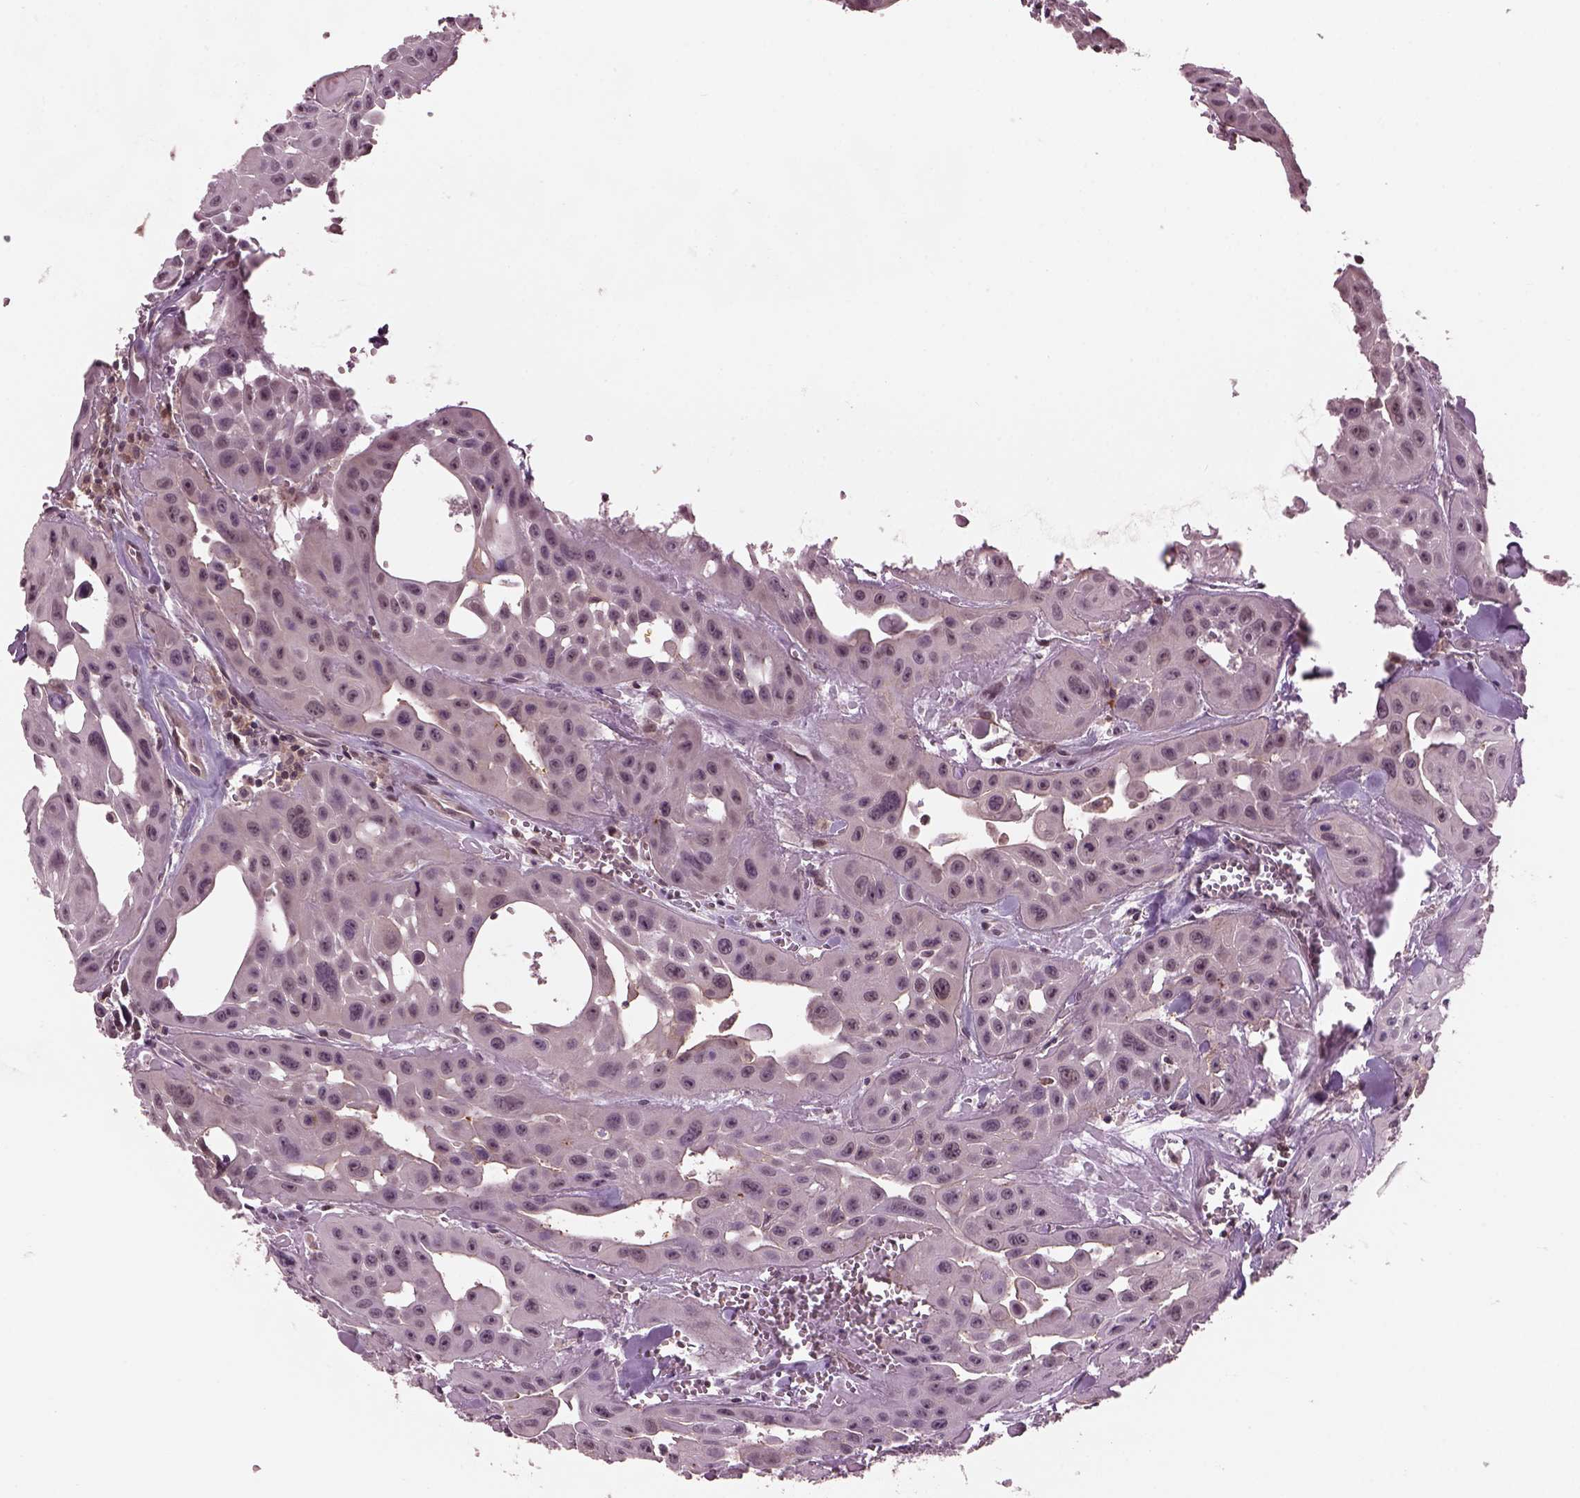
{"staining": {"intensity": "negative", "quantity": "none", "location": "none"}, "tissue": "head and neck cancer", "cell_type": "Tumor cells", "image_type": "cancer", "snomed": [{"axis": "morphology", "description": "Adenocarcinoma, NOS"}, {"axis": "topography", "description": "Head-Neck"}], "caption": "Immunohistochemical staining of human head and neck cancer (adenocarcinoma) demonstrates no significant staining in tumor cells. Nuclei are stained in blue.", "gene": "SRI", "patient": {"sex": "male", "age": 73}}